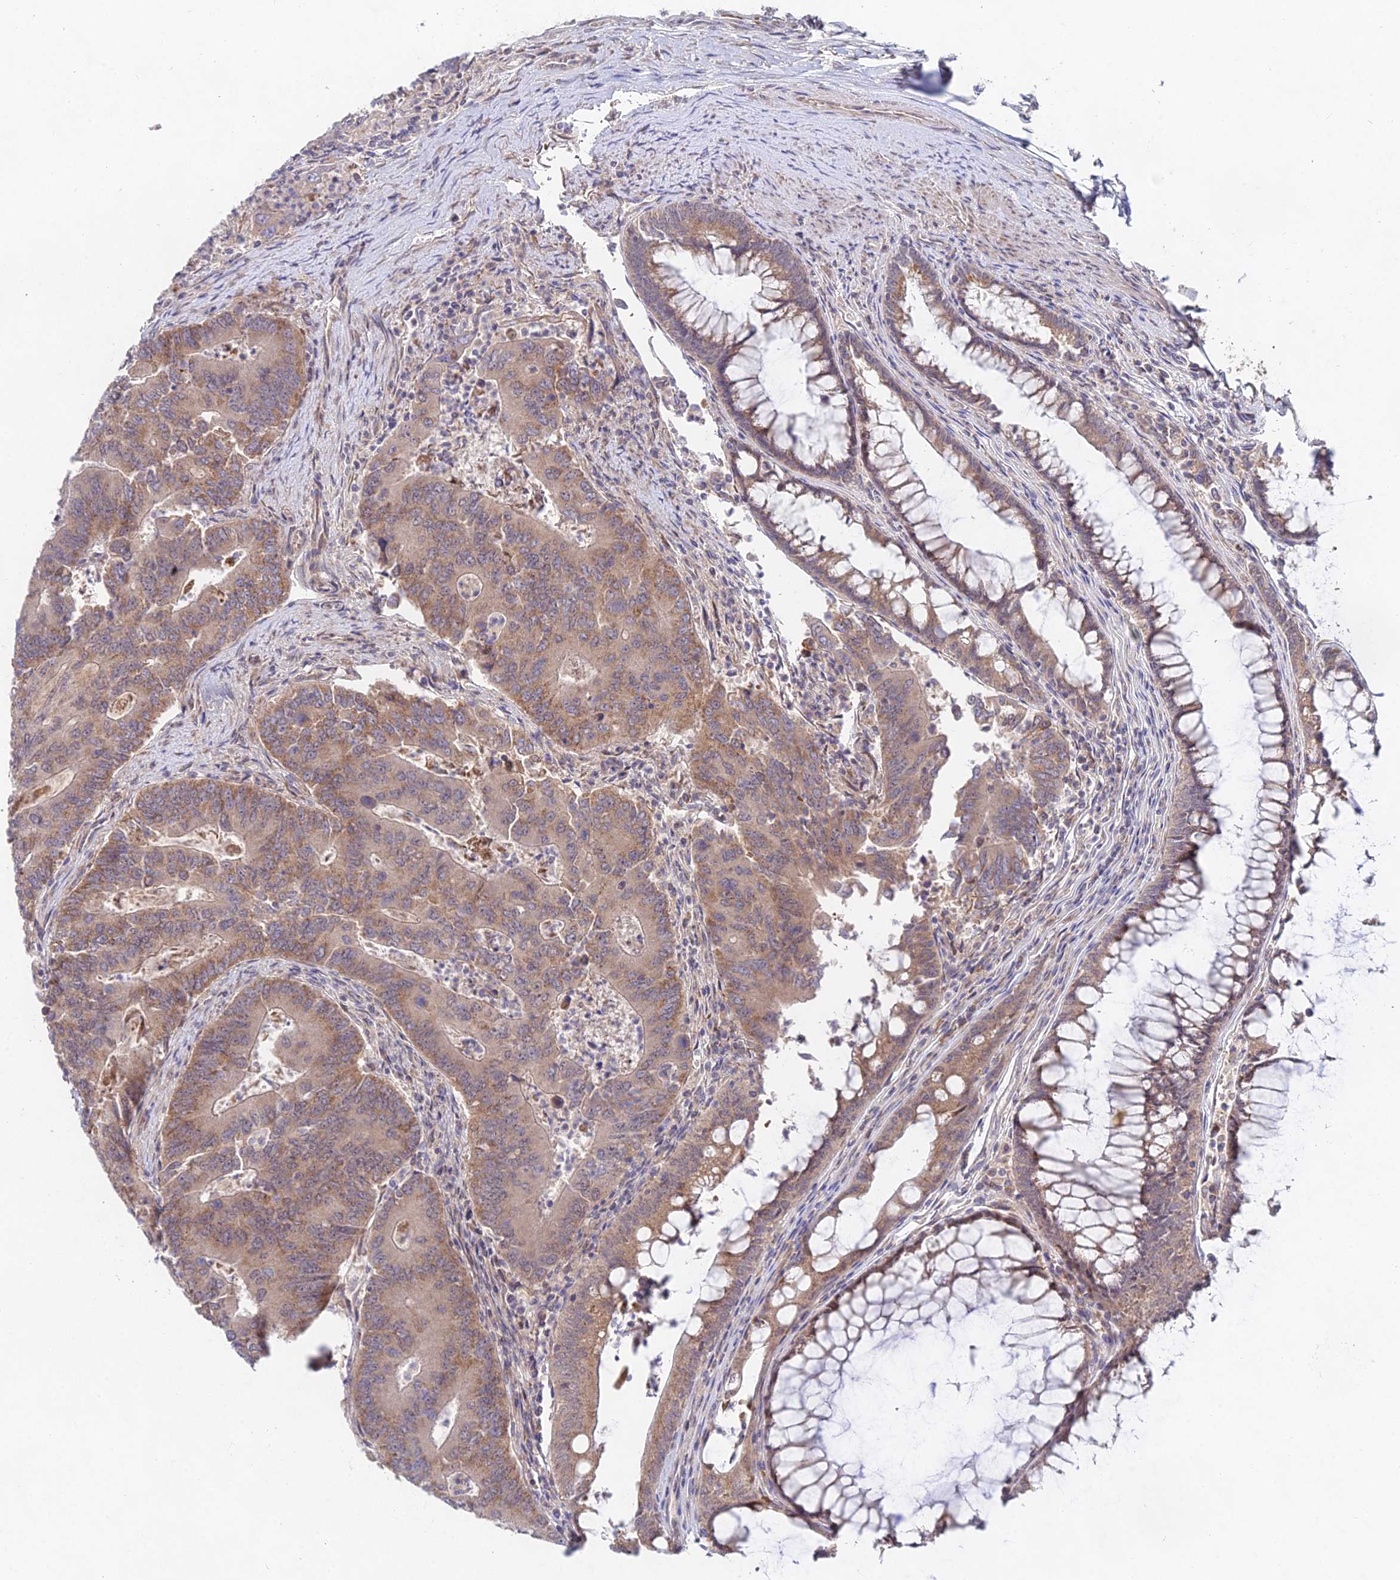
{"staining": {"intensity": "weak", "quantity": "25%-75%", "location": "cytoplasmic/membranous"}, "tissue": "colorectal cancer", "cell_type": "Tumor cells", "image_type": "cancer", "snomed": [{"axis": "morphology", "description": "Adenocarcinoma, NOS"}, {"axis": "topography", "description": "Colon"}], "caption": "This image displays immunohistochemistry (IHC) staining of adenocarcinoma (colorectal), with low weak cytoplasmic/membranous positivity in approximately 25%-75% of tumor cells.", "gene": "WDR43", "patient": {"sex": "female", "age": 67}}